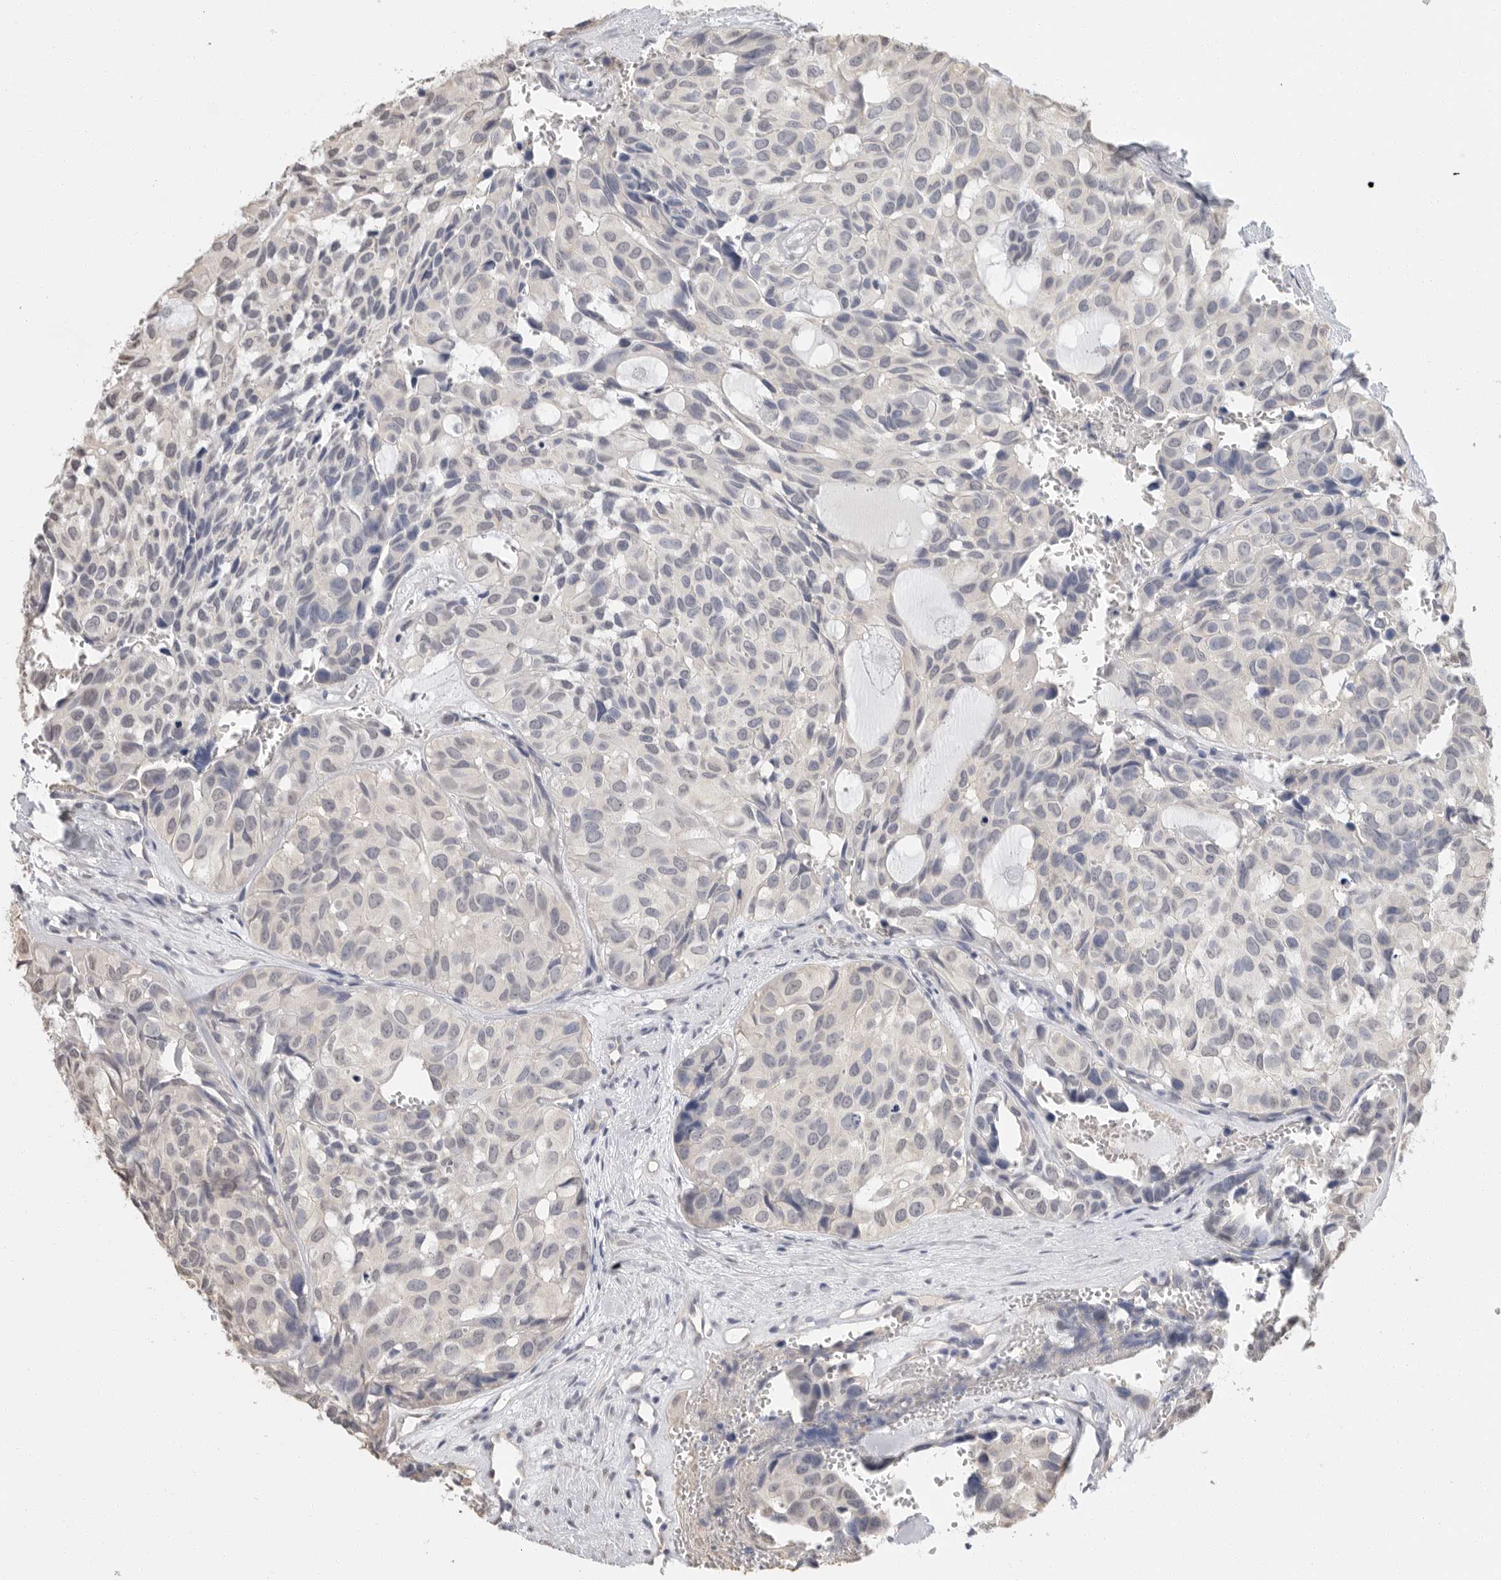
{"staining": {"intensity": "weak", "quantity": "<25%", "location": "nuclear"}, "tissue": "head and neck cancer", "cell_type": "Tumor cells", "image_type": "cancer", "snomed": [{"axis": "morphology", "description": "Adenocarcinoma, NOS"}, {"axis": "topography", "description": "Salivary gland, NOS"}, {"axis": "topography", "description": "Head-Neck"}], "caption": "There is no significant staining in tumor cells of adenocarcinoma (head and neck).", "gene": "ARHGEF10", "patient": {"sex": "female", "age": 76}}